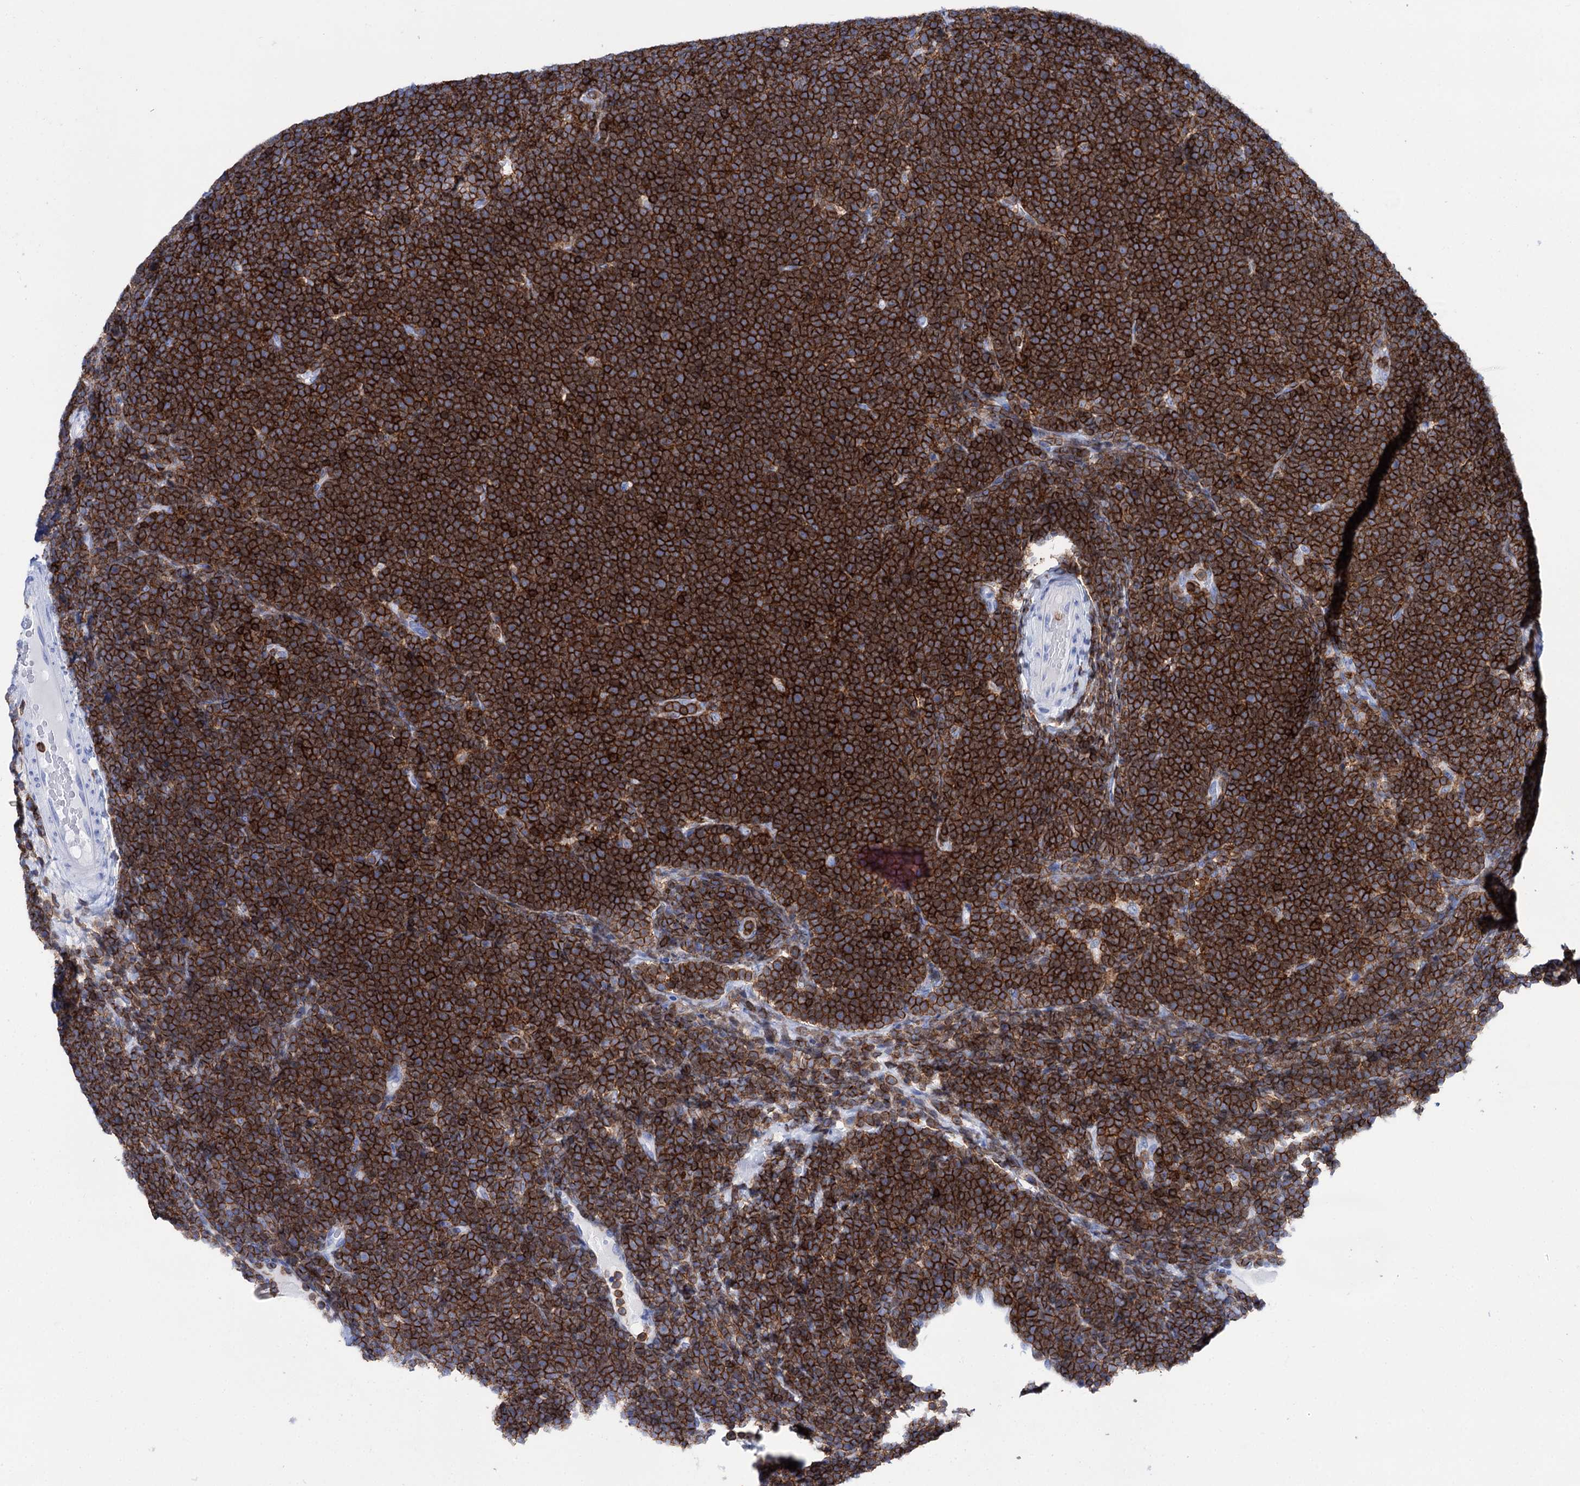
{"staining": {"intensity": "strong", "quantity": ">75%", "location": "cytoplasmic/membranous"}, "tissue": "lymphoma", "cell_type": "Tumor cells", "image_type": "cancer", "snomed": [{"axis": "morphology", "description": "Malignant lymphoma, non-Hodgkin's type, High grade"}, {"axis": "topography", "description": "Lymph node"}], "caption": "Lymphoma stained with immunohistochemistry exhibits strong cytoplasmic/membranous expression in approximately >75% of tumor cells.", "gene": "DEF6", "patient": {"sex": "male", "age": 13}}